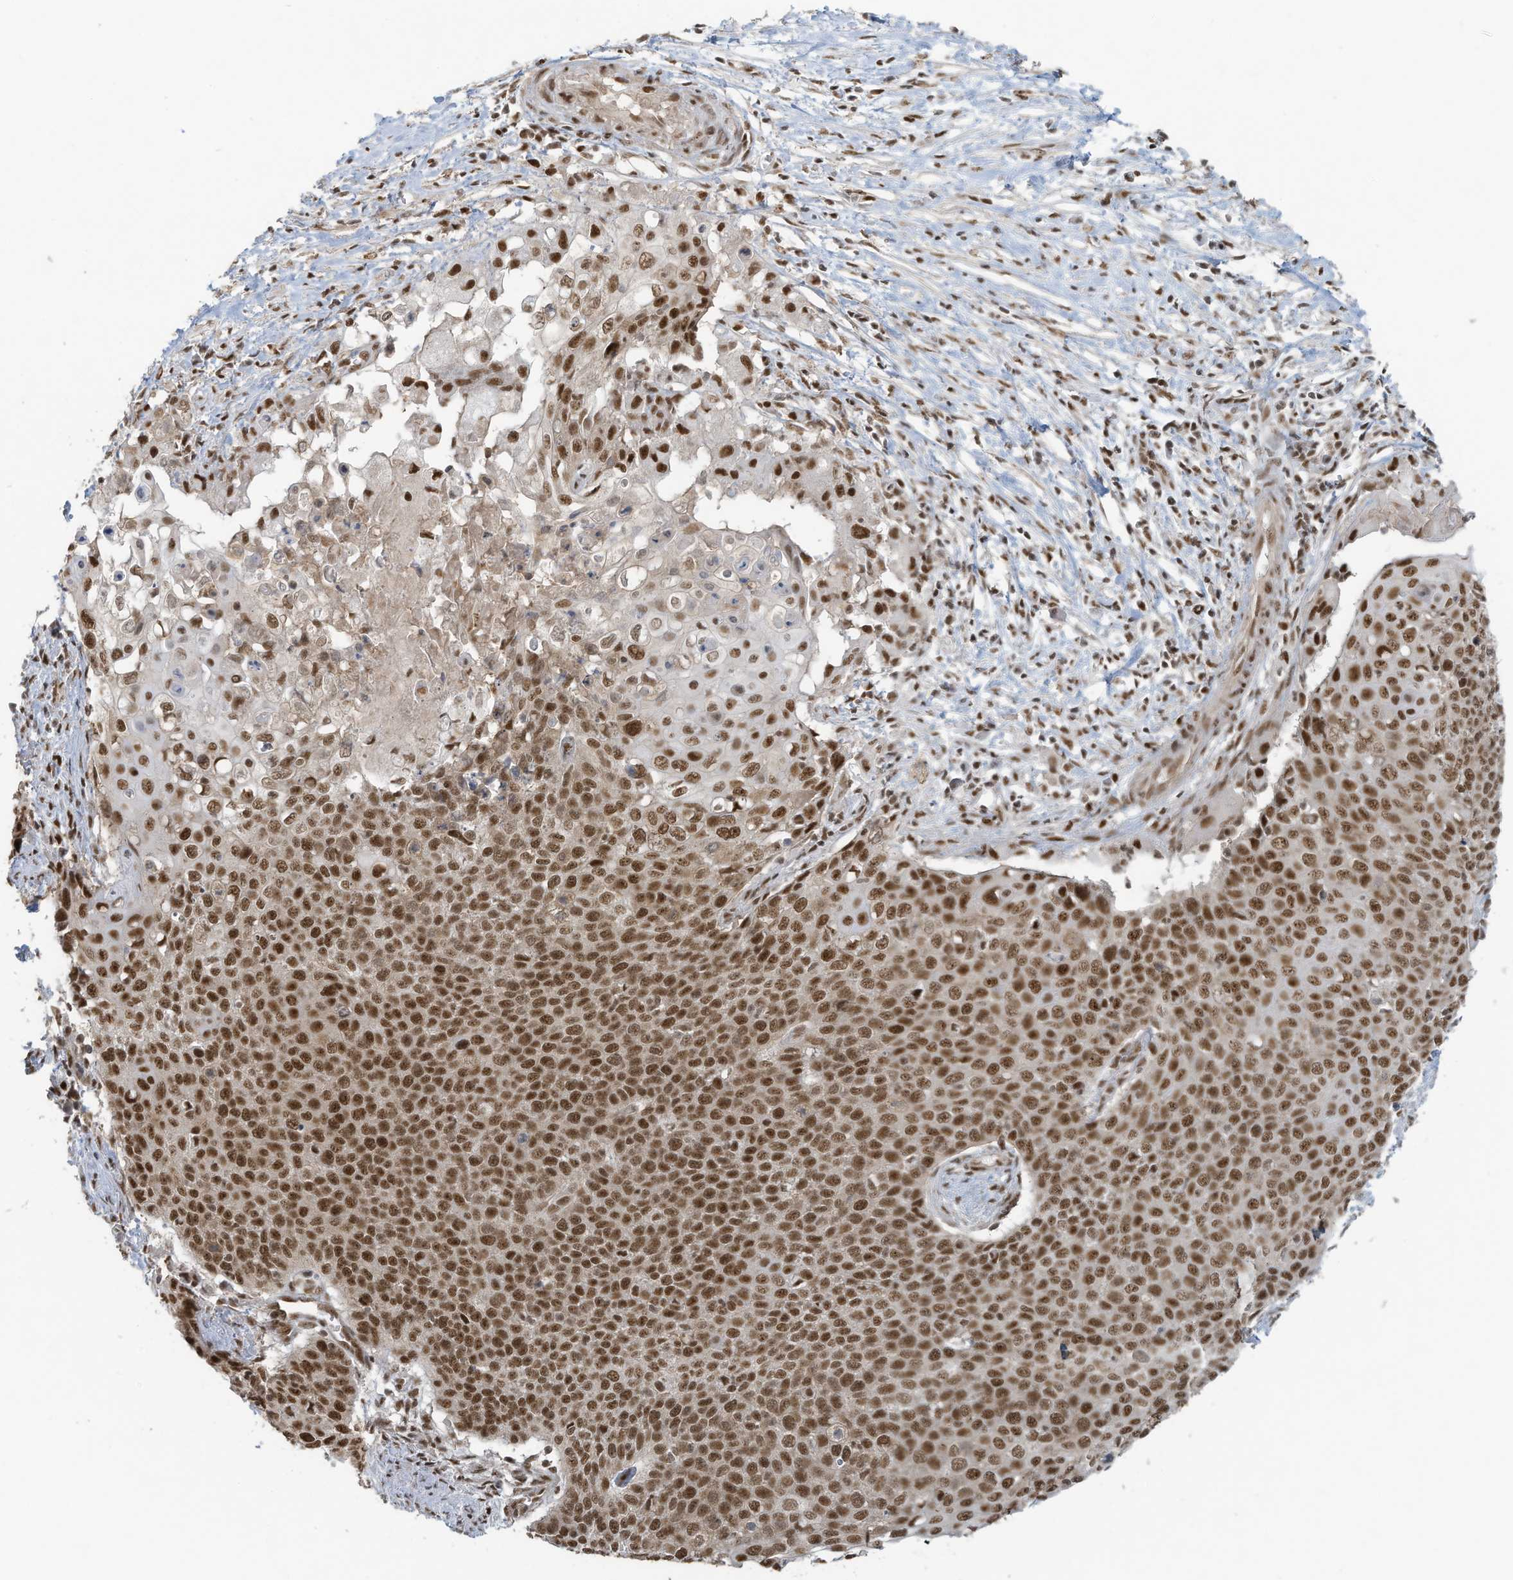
{"staining": {"intensity": "strong", "quantity": ">75%", "location": "nuclear"}, "tissue": "cervical cancer", "cell_type": "Tumor cells", "image_type": "cancer", "snomed": [{"axis": "morphology", "description": "Squamous cell carcinoma, NOS"}, {"axis": "topography", "description": "Cervix"}], "caption": "Strong nuclear expression for a protein is identified in approximately >75% of tumor cells of cervical cancer using immunohistochemistry (IHC).", "gene": "DBR1", "patient": {"sex": "female", "age": 39}}